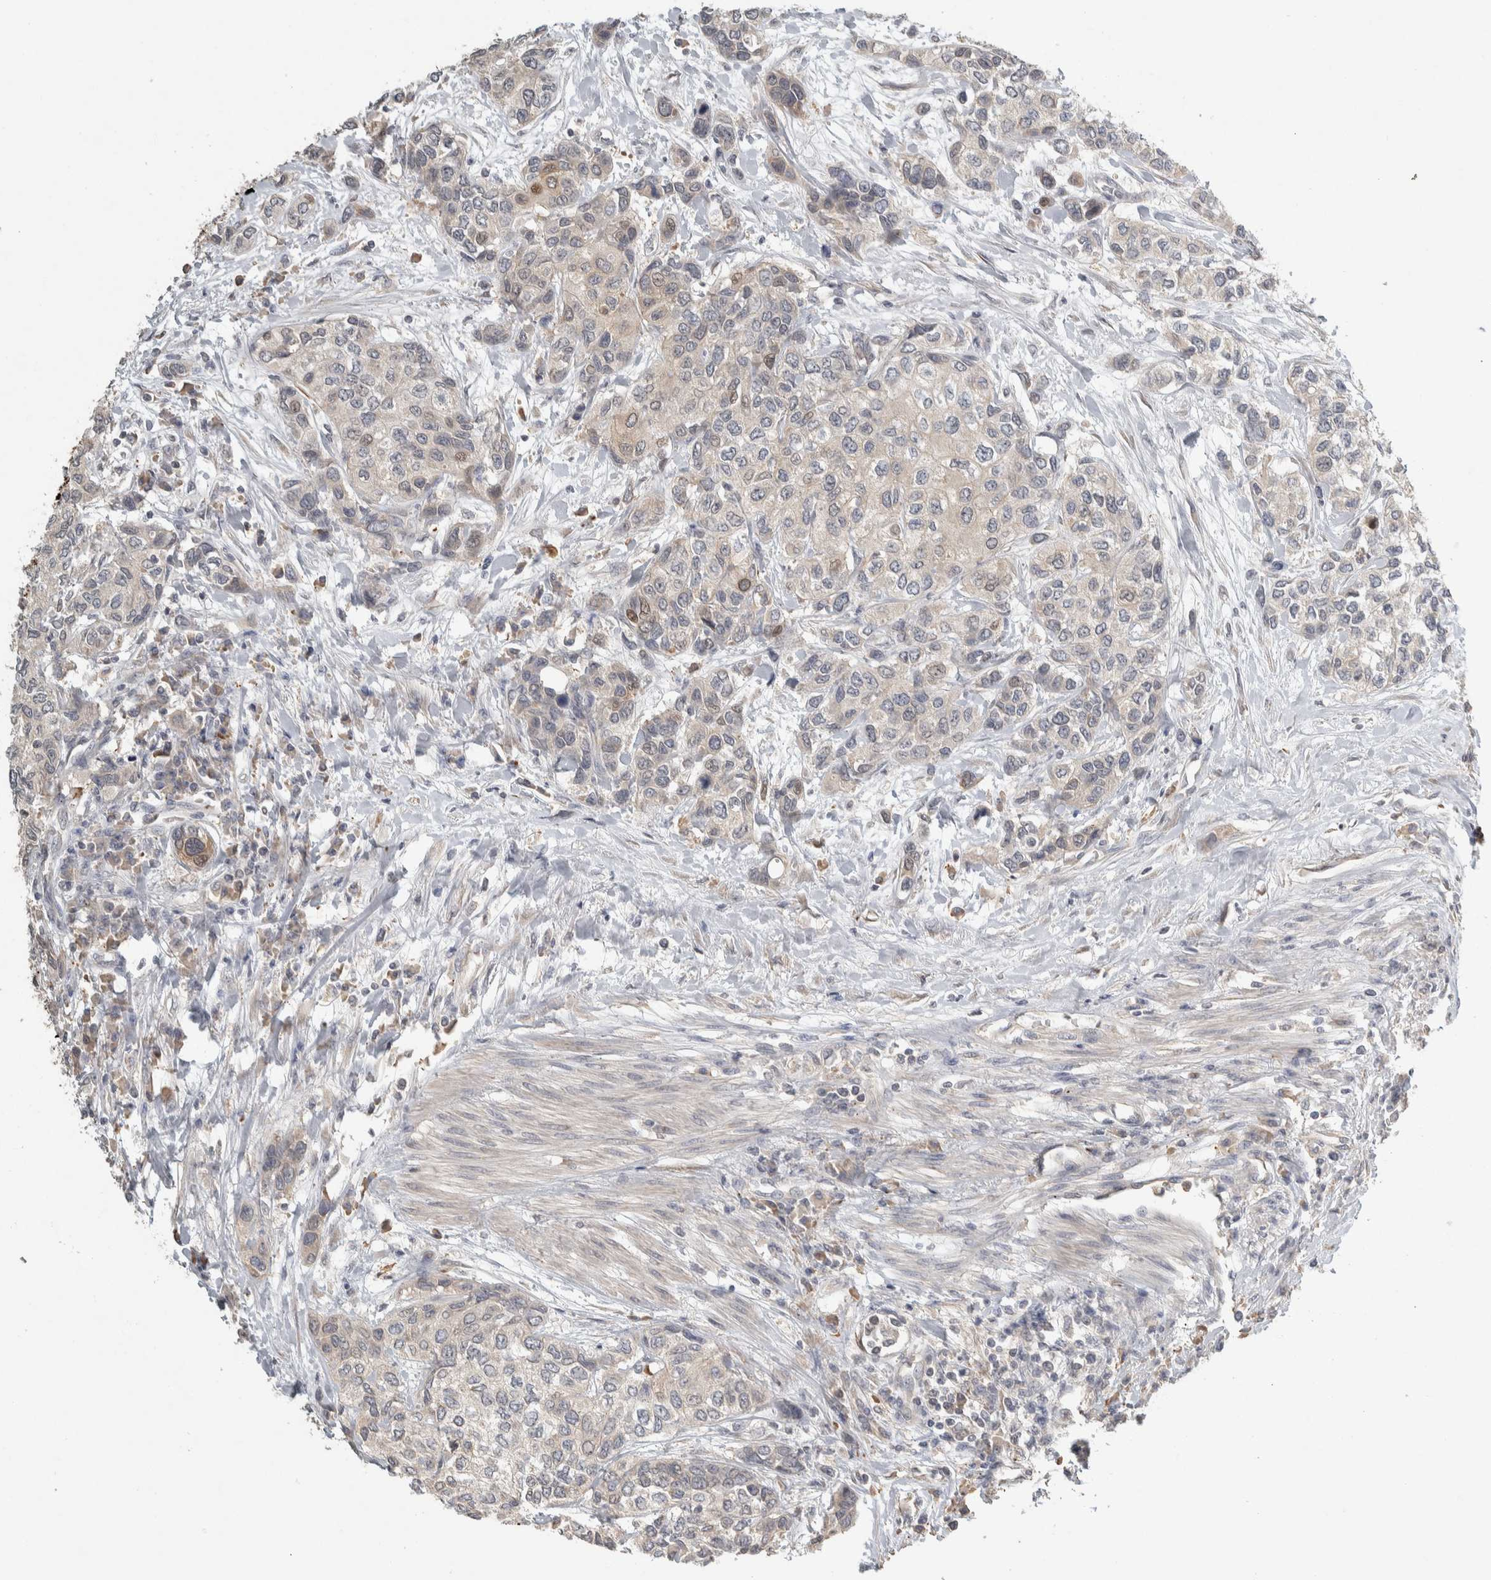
{"staining": {"intensity": "weak", "quantity": "<25%", "location": "cytoplasmic/membranous,nuclear"}, "tissue": "urothelial cancer", "cell_type": "Tumor cells", "image_type": "cancer", "snomed": [{"axis": "morphology", "description": "Urothelial carcinoma, High grade"}, {"axis": "topography", "description": "Urinary bladder"}], "caption": "A micrograph of human urothelial cancer is negative for staining in tumor cells.", "gene": "EIF3H", "patient": {"sex": "female", "age": 56}}